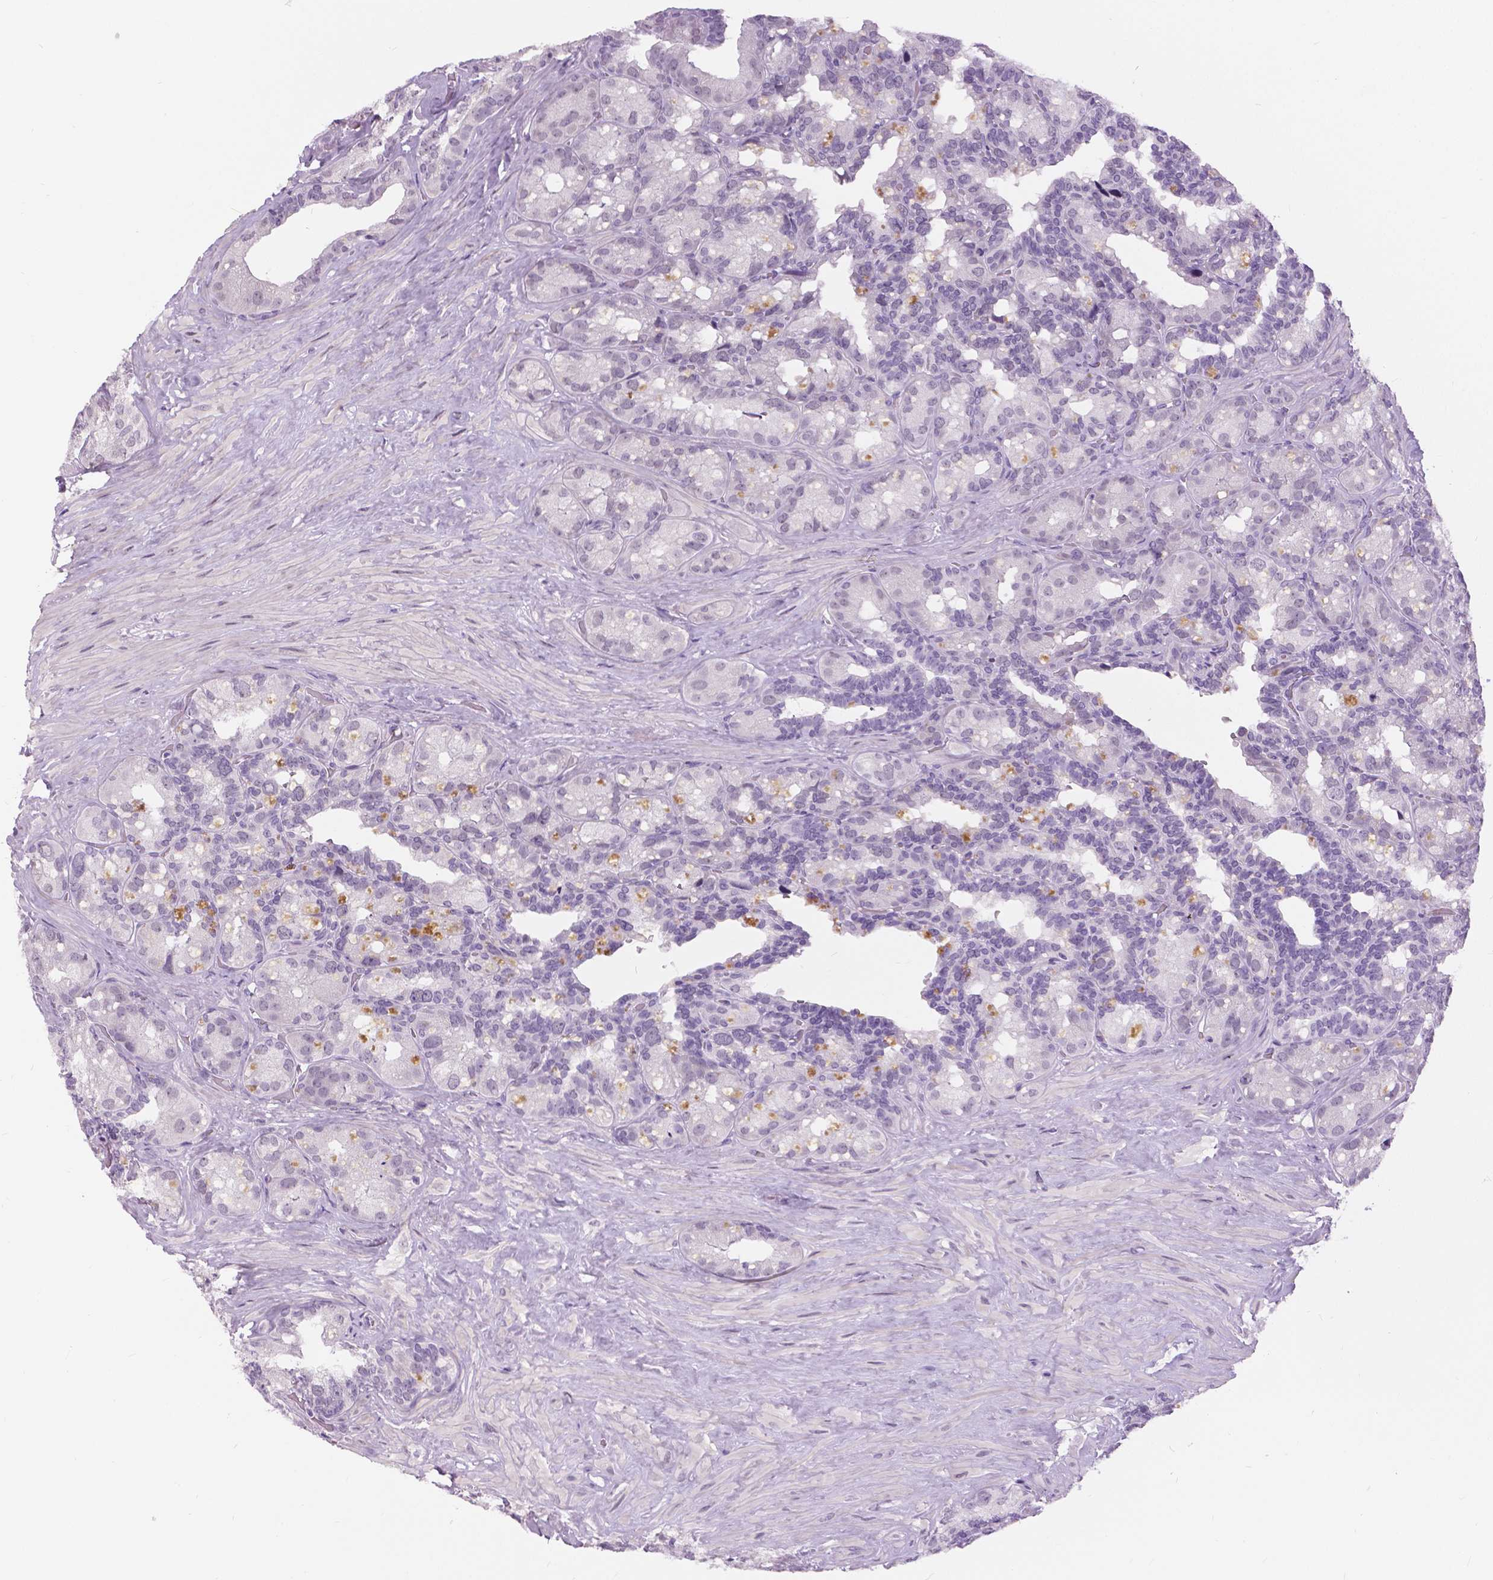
{"staining": {"intensity": "negative", "quantity": "none", "location": "none"}, "tissue": "seminal vesicle", "cell_type": "Glandular cells", "image_type": "normal", "snomed": [{"axis": "morphology", "description": "Normal tissue, NOS"}, {"axis": "topography", "description": "Seminal veicle"}], "caption": "Histopathology image shows no significant protein positivity in glandular cells of benign seminal vesicle. The staining is performed using DAB (3,3'-diaminobenzidine) brown chromogen with nuclei counter-stained in using hematoxylin.", "gene": "MYOM1", "patient": {"sex": "male", "age": 60}}